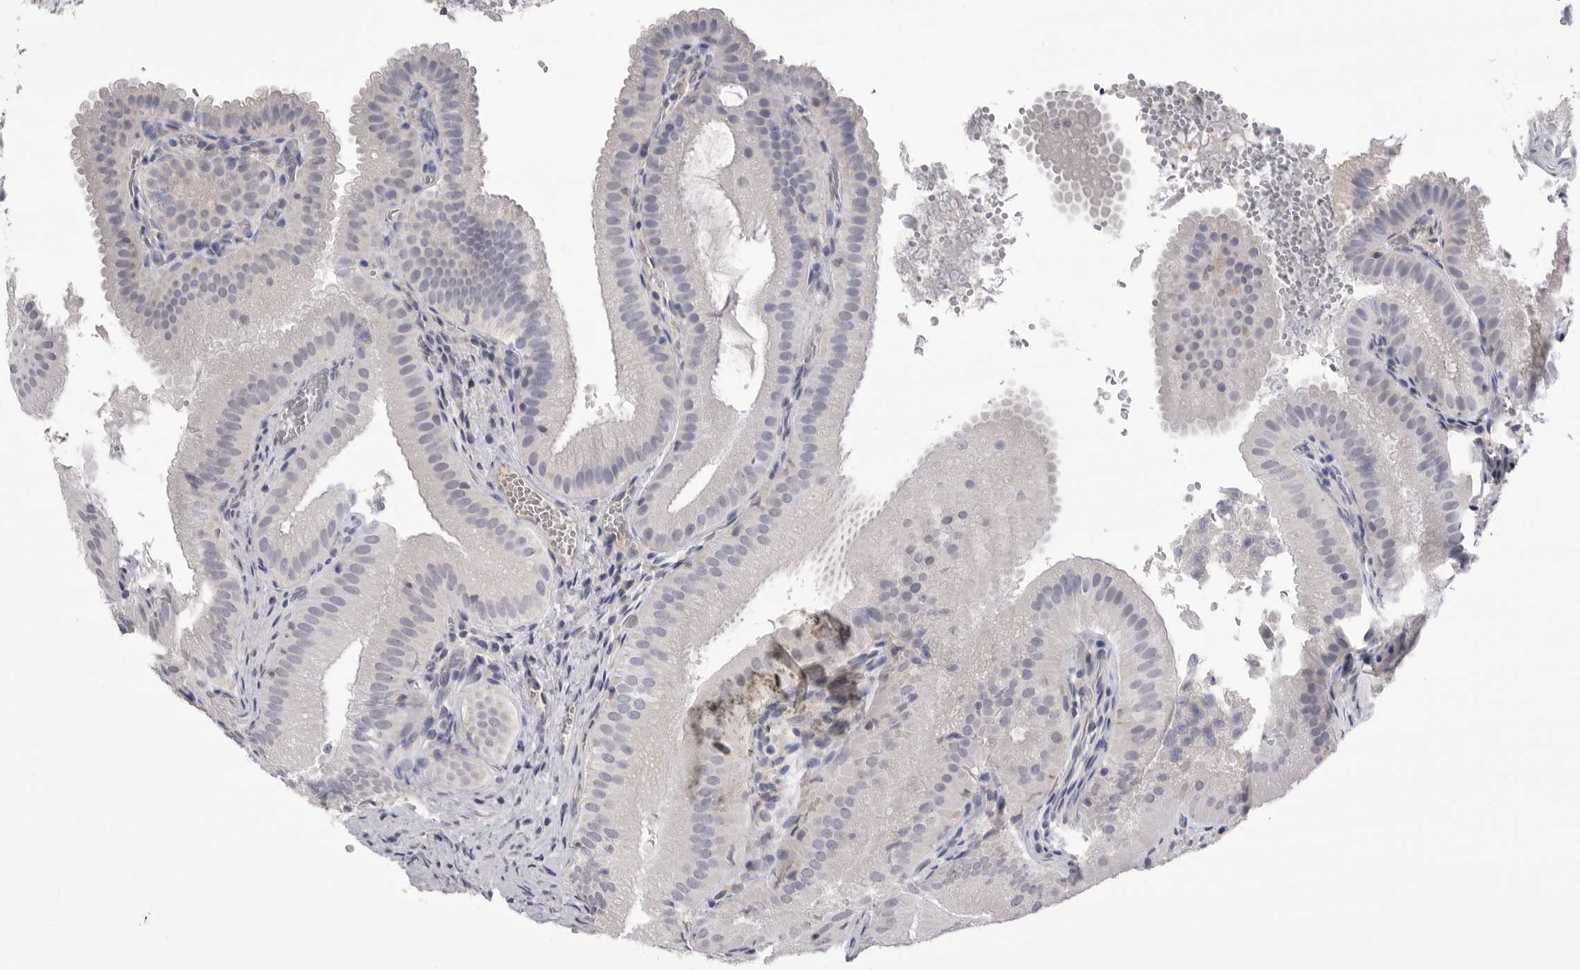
{"staining": {"intensity": "negative", "quantity": "none", "location": "none"}, "tissue": "gallbladder", "cell_type": "Glandular cells", "image_type": "normal", "snomed": [{"axis": "morphology", "description": "Normal tissue, NOS"}, {"axis": "topography", "description": "Gallbladder"}], "caption": "Photomicrograph shows no significant protein expression in glandular cells of benign gallbladder.", "gene": "DLGAP3", "patient": {"sex": "female", "age": 30}}